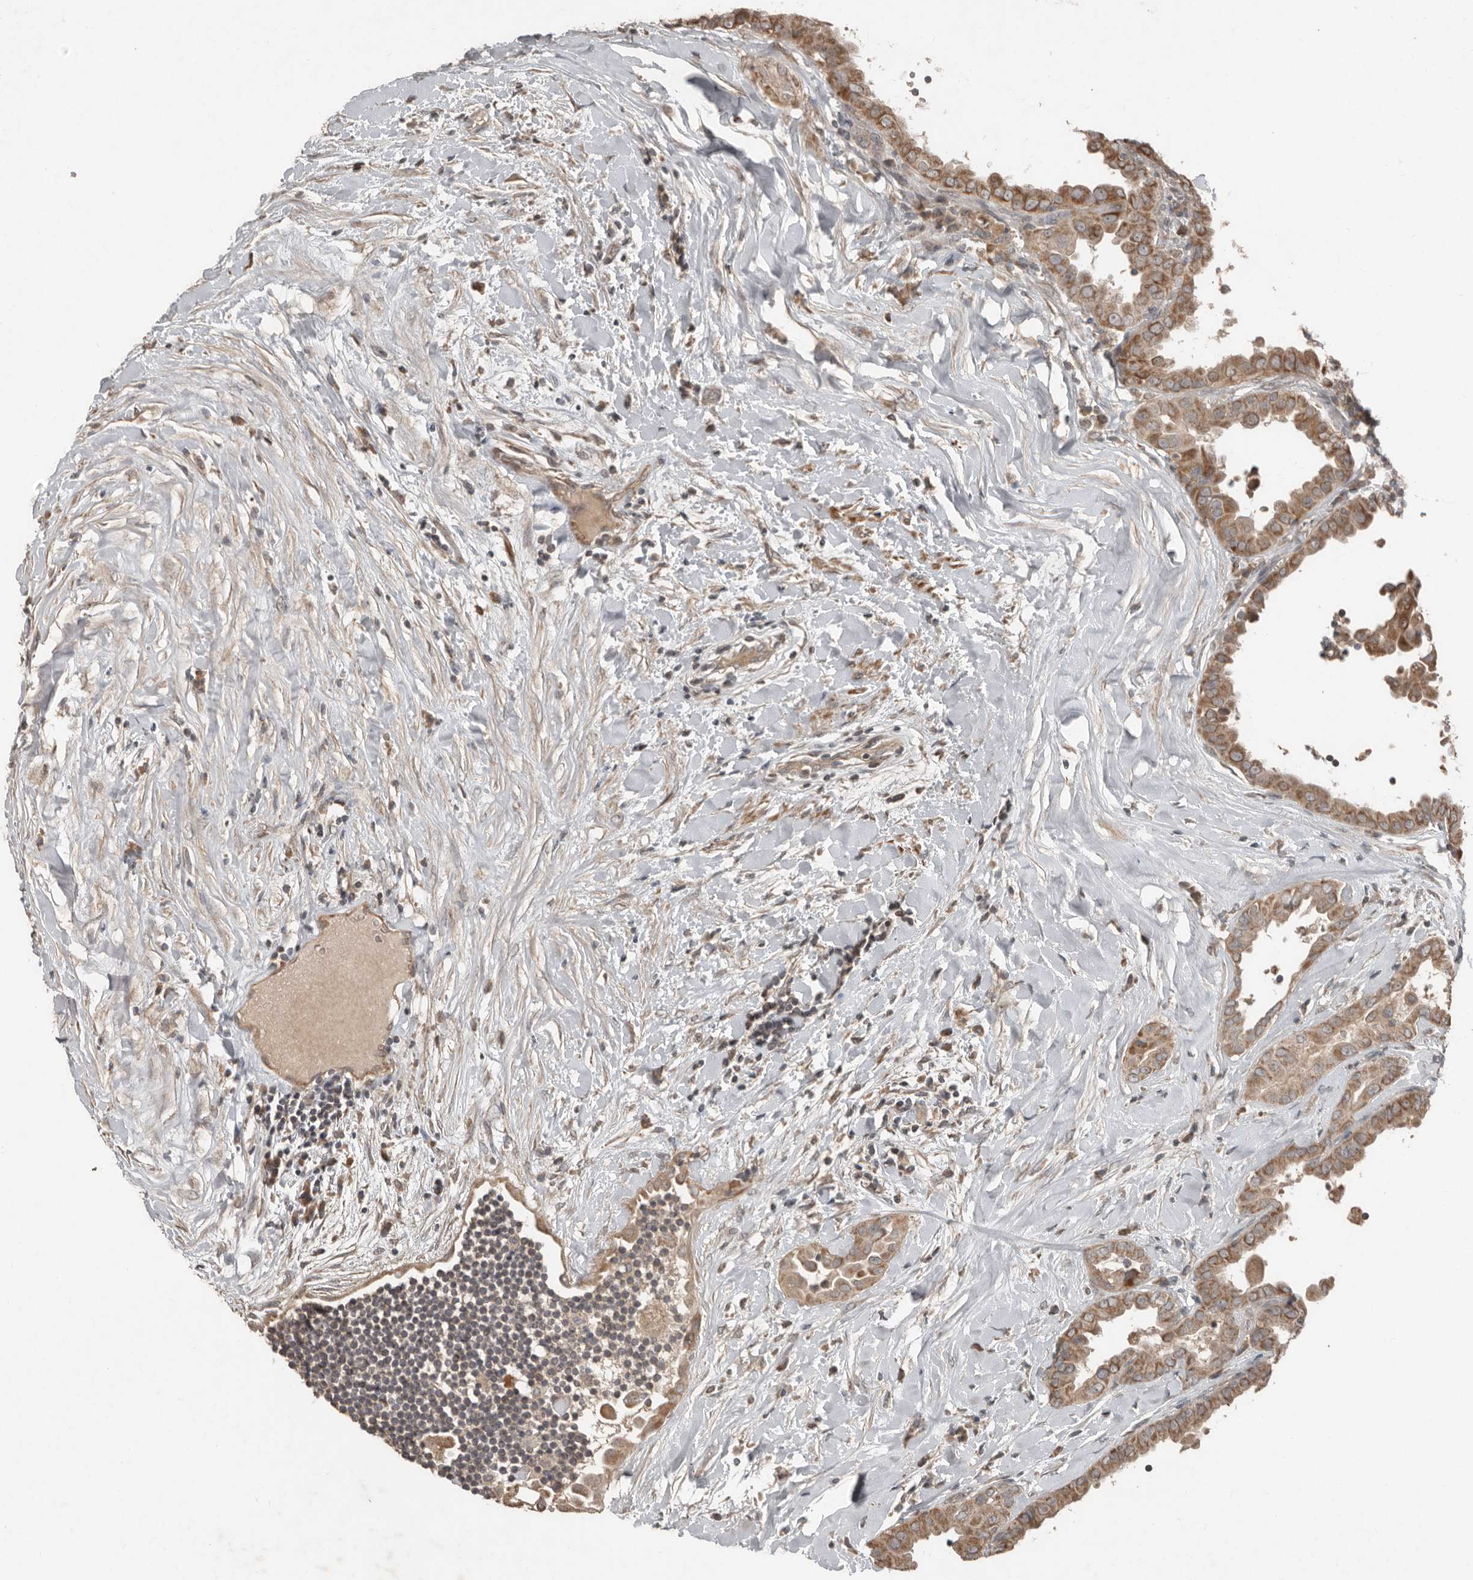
{"staining": {"intensity": "moderate", "quantity": ">75%", "location": "cytoplasmic/membranous"}, "tissue": "thyroid cancer", "cell_type": "Tumor cells", "image_type": "cancer", "snomed": [{"axis": "morphology", "description": "Papillary adenocarcinoma, NOS"}, {"axis": "topography", "description": "Thyroid gland"}], "caption": "Papillary adenocarcinoma (thyroid) stained with DAB (3,3'-diaminobenzidine) immunohistochemistry (IHC) exhibits medium levels of moderate cytoplasmic/membranous positivity in about >75% of tumor cells. The staining was performed using DAB (3,3'-diaminobenzidine), with brown indicating positive protein expression. Nuclei are stained blue with hematoxylin.", "gene": "SLC6A7", "patient": {"sex": "male", "age": 33}}